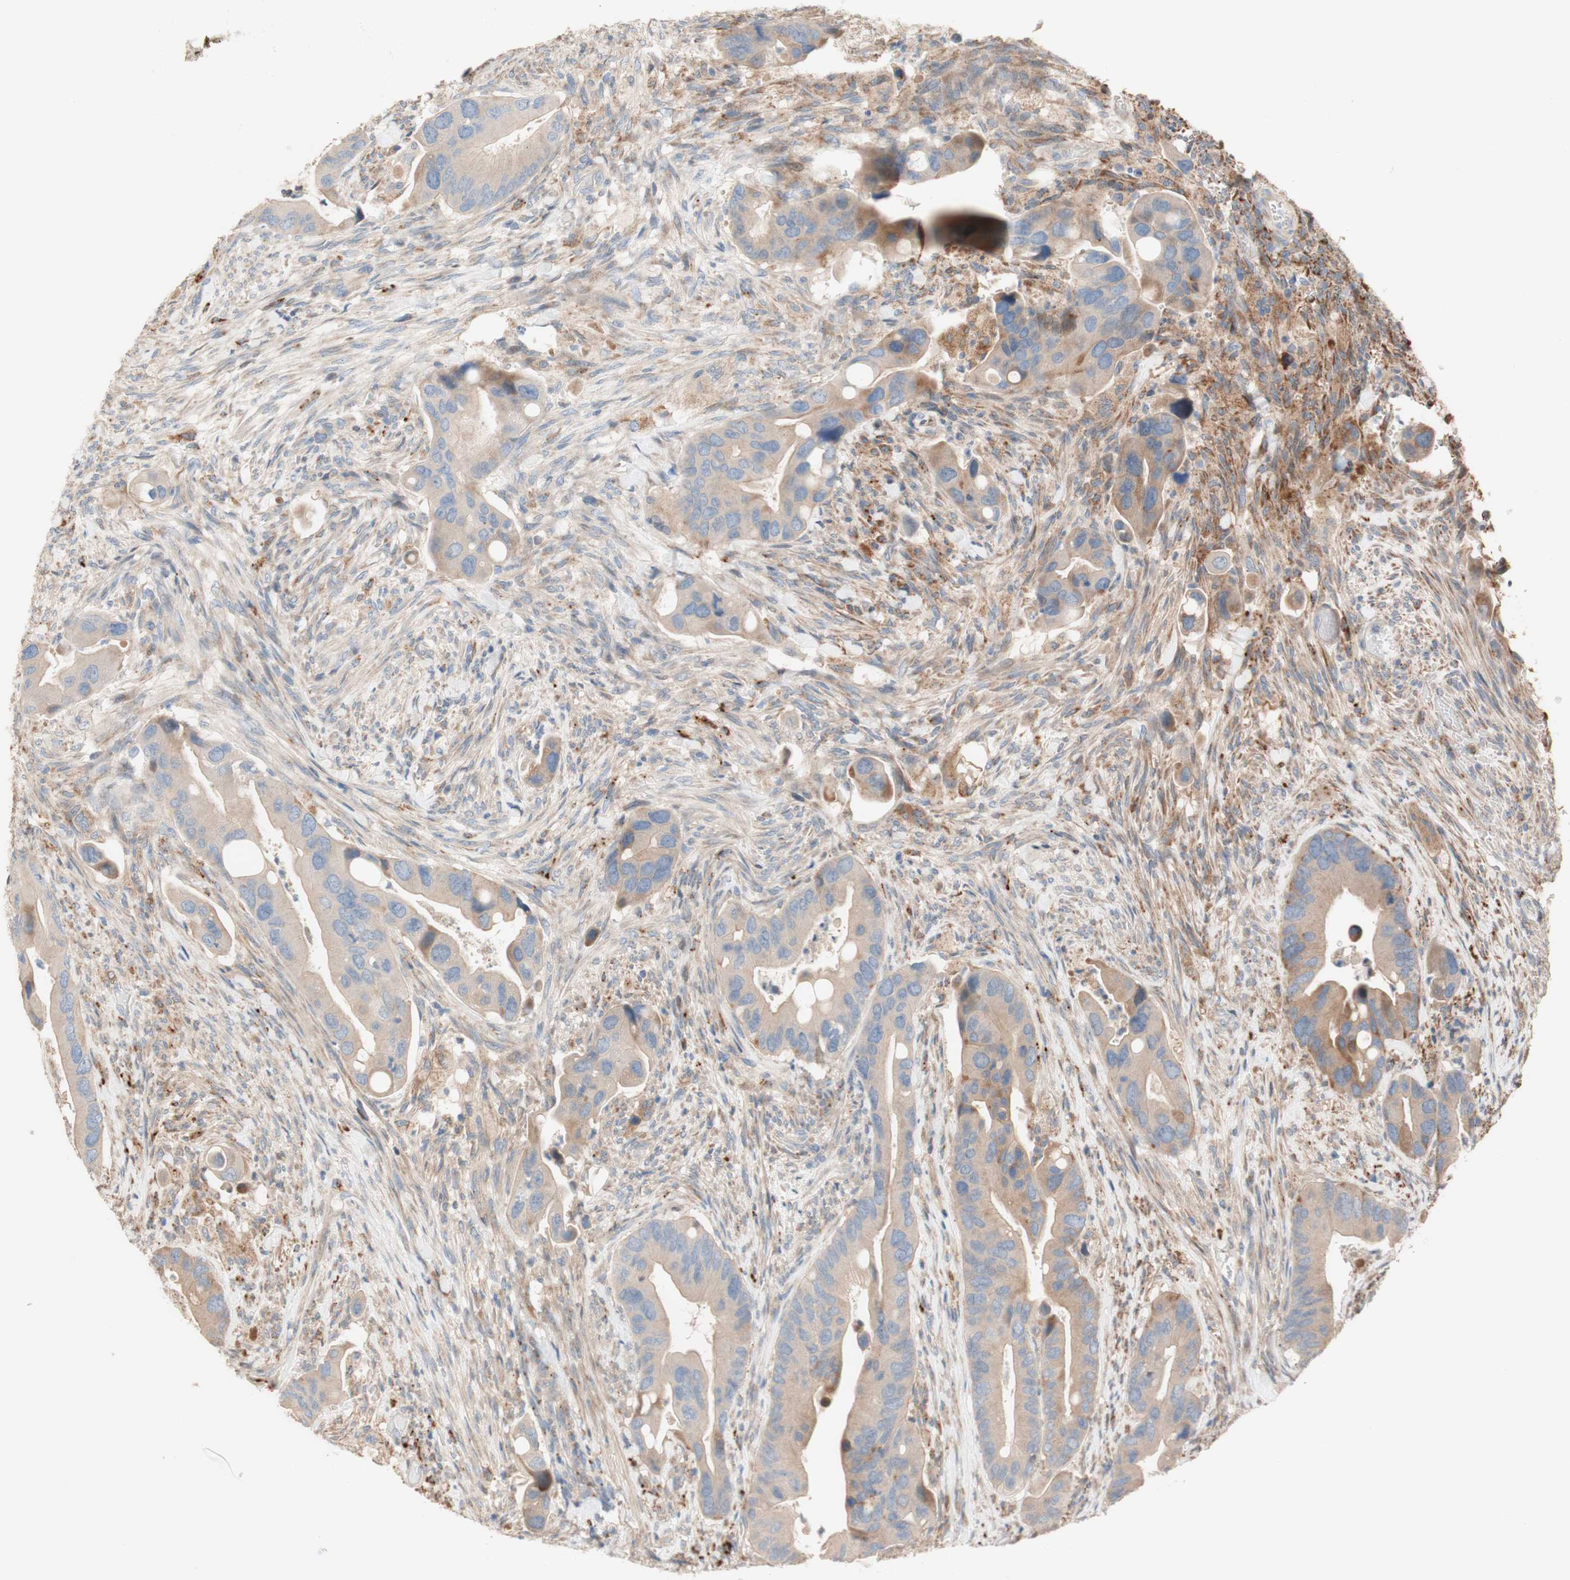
{"staining": {"intensity": "weak", "quantity": ">75%", "location": "cytoplasmic/membranous"}, "tissue": "colorectal cancer", "cell_type": "Tumor cells", "image_type": "cancer", "snomed": [{"axis": "morphology", "description": "Adenocarcinoma, NOS"}, {"axis": "topography", "description": "Rectum"}], "caption": "Human colorectal cancer stained with a brown dye displays weak cytoplasmic/membranous positive positivity in approximately >75% of tumor cells.", "gene": "PTPN21", "patient": {"sex": "female", "age": 57}}